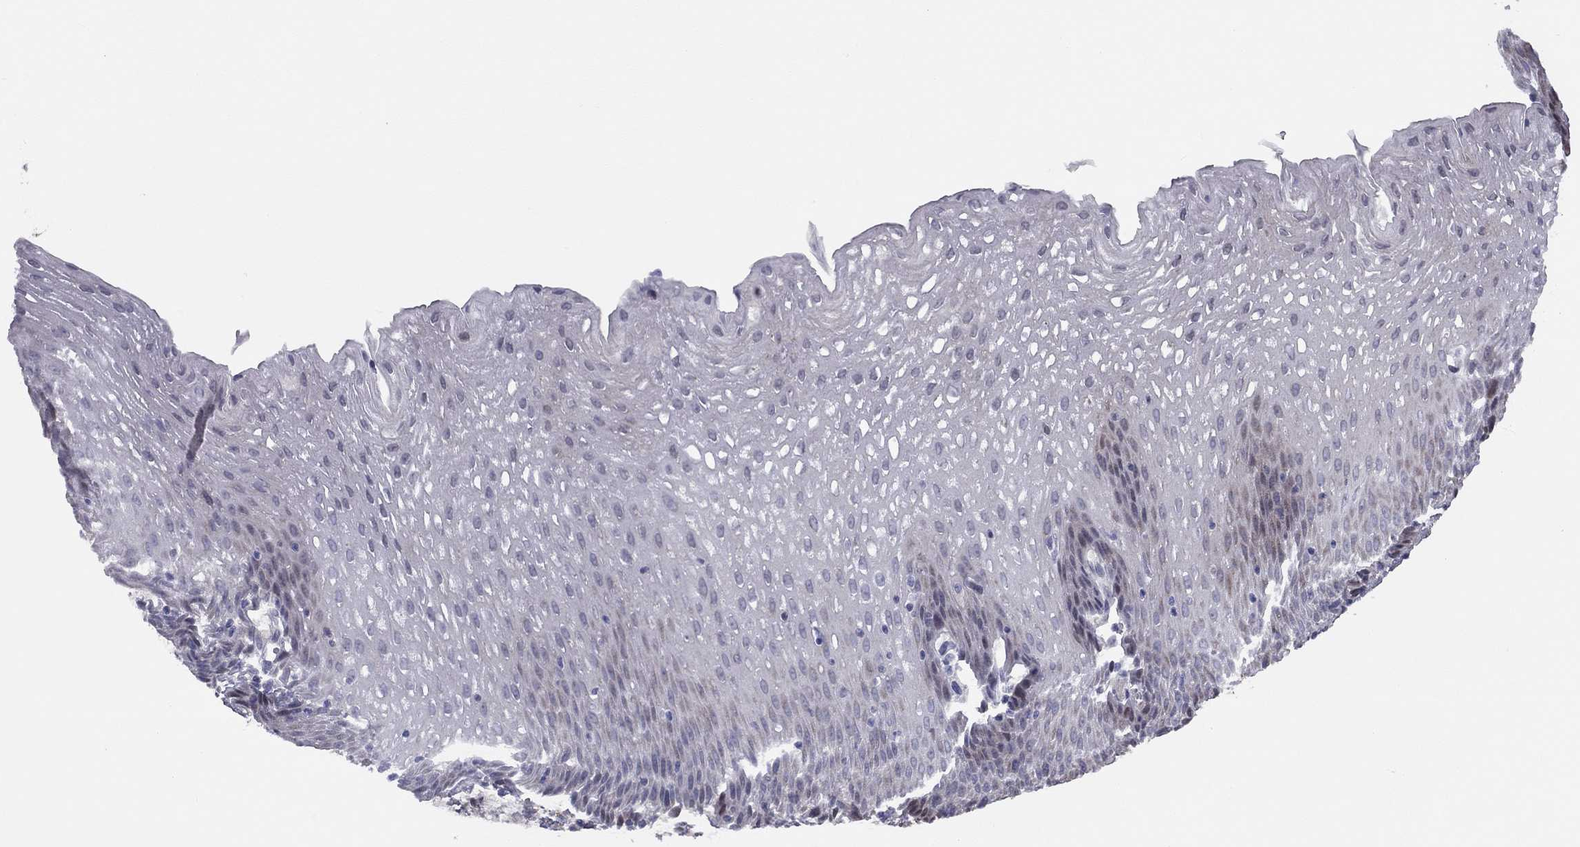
{"staining": {"intensity": "negative", "quantity": "none", "location": "none"}, "tissue": "esophagus", "cell_type": "Squamous epithelial cells", "image_type": "normal", "snomed": [{"axis": "morphology", "description": "Normal tissue, NOS"}, {"axis": "topography", "description": "Esophagus"}], "caption": "High power microscopy histopathology image of an immunohistochemistry (IHC) micrograph of benign esophagus, revealing no significant expression in squamous epithelial cells. (DAB IHC, high magnification).", "gene": "DUSP7", "patient": {"sex": "female", "age": 64}}